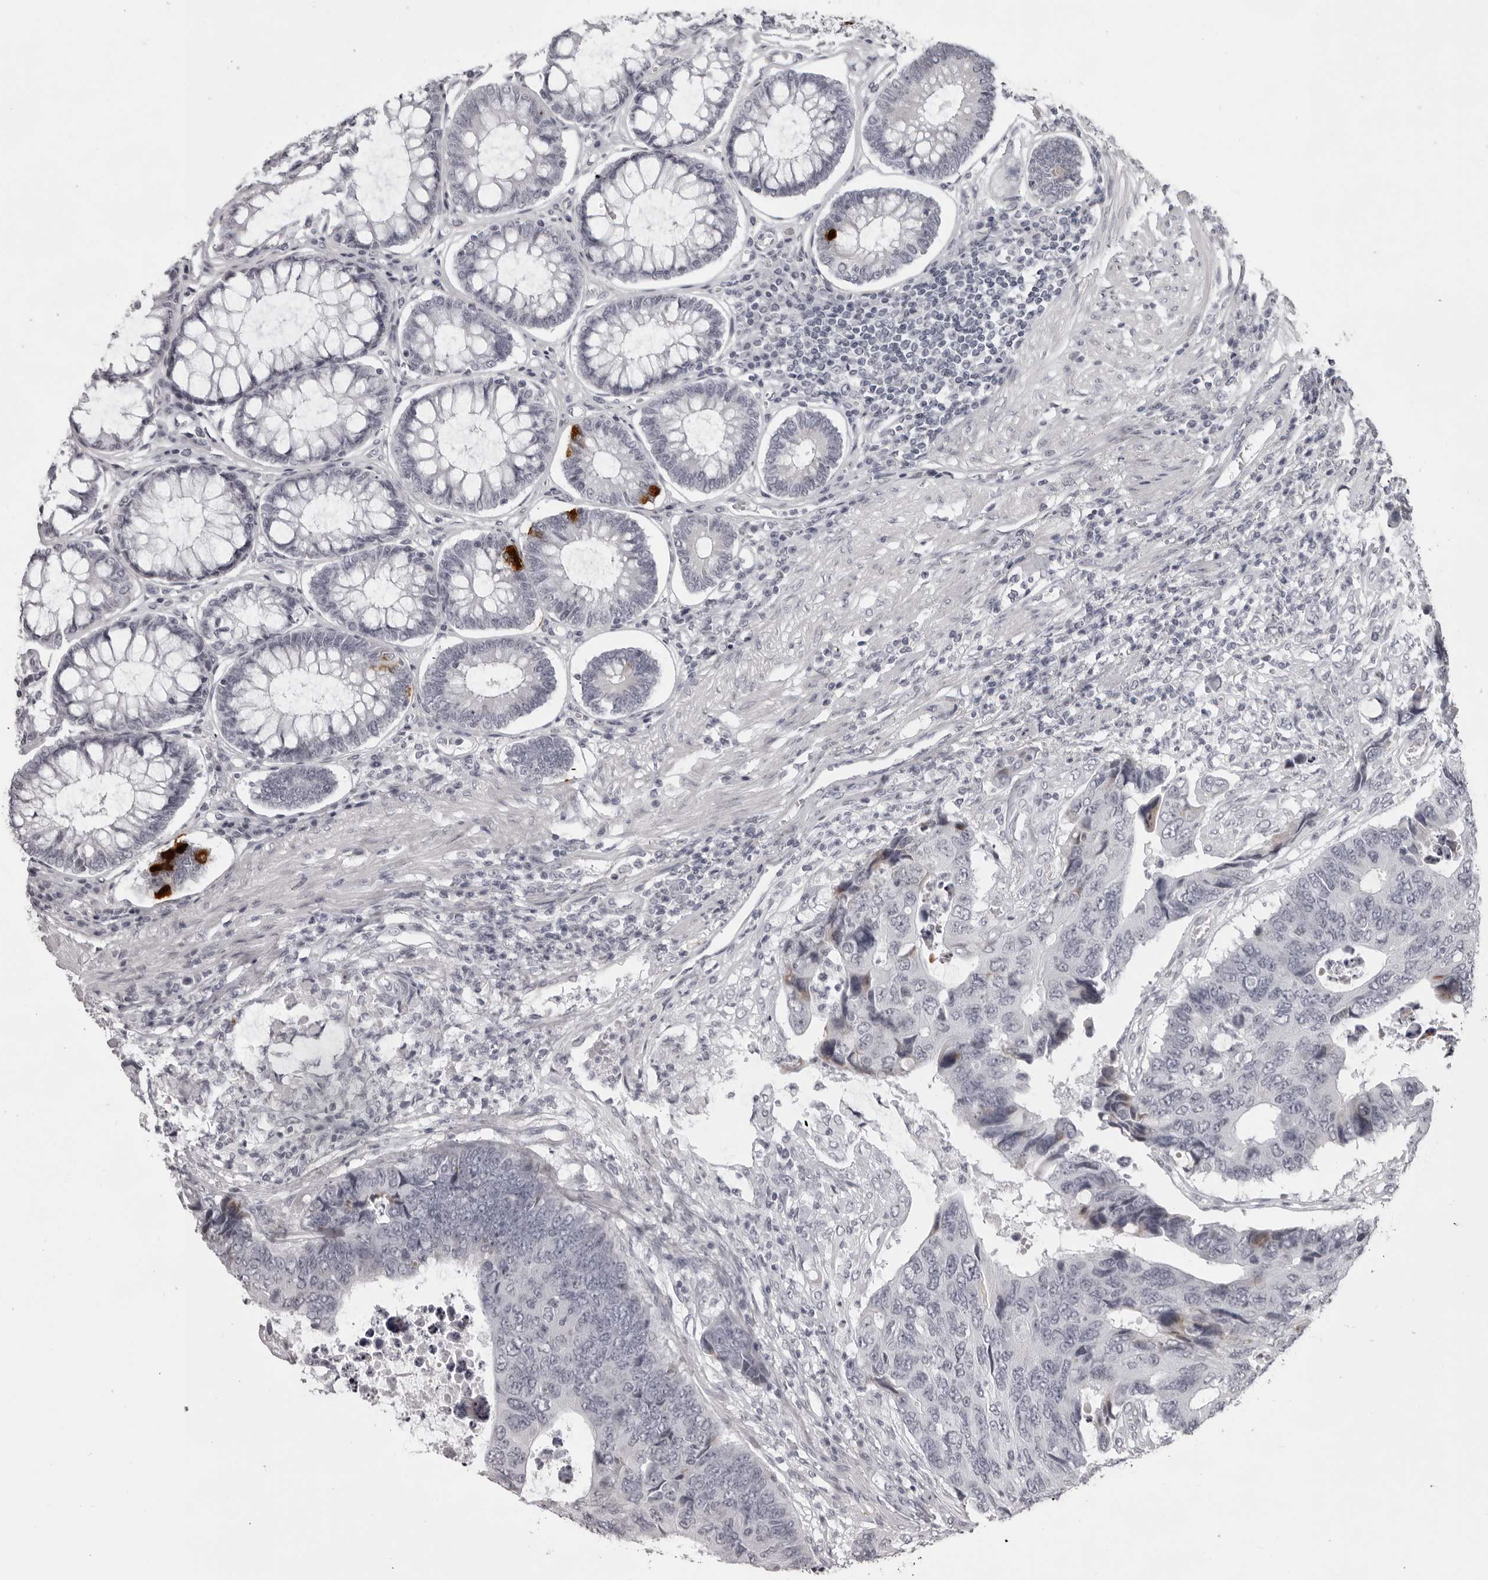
{"staining": {"intensity": "negative", "quantity": "none", "location": "none"}, "tissue": "colorectal cancer", "cell_type": "Tumor cells", "image_type": "cancer", "snomed": [{"axis": "morphology", "description": "Adenocarcinoma, NOS"}, {"axis": "topography", "description": "Rectum"}], "caption": "An immunohistochemistry photomicrograph of adenocarcinoma (colorectal) is shown. There is no staining in tumor cells of adenocarcinoma (colorectal).", "gene": "NUDT18", "patient": {"sex": "male", "age": 84}}